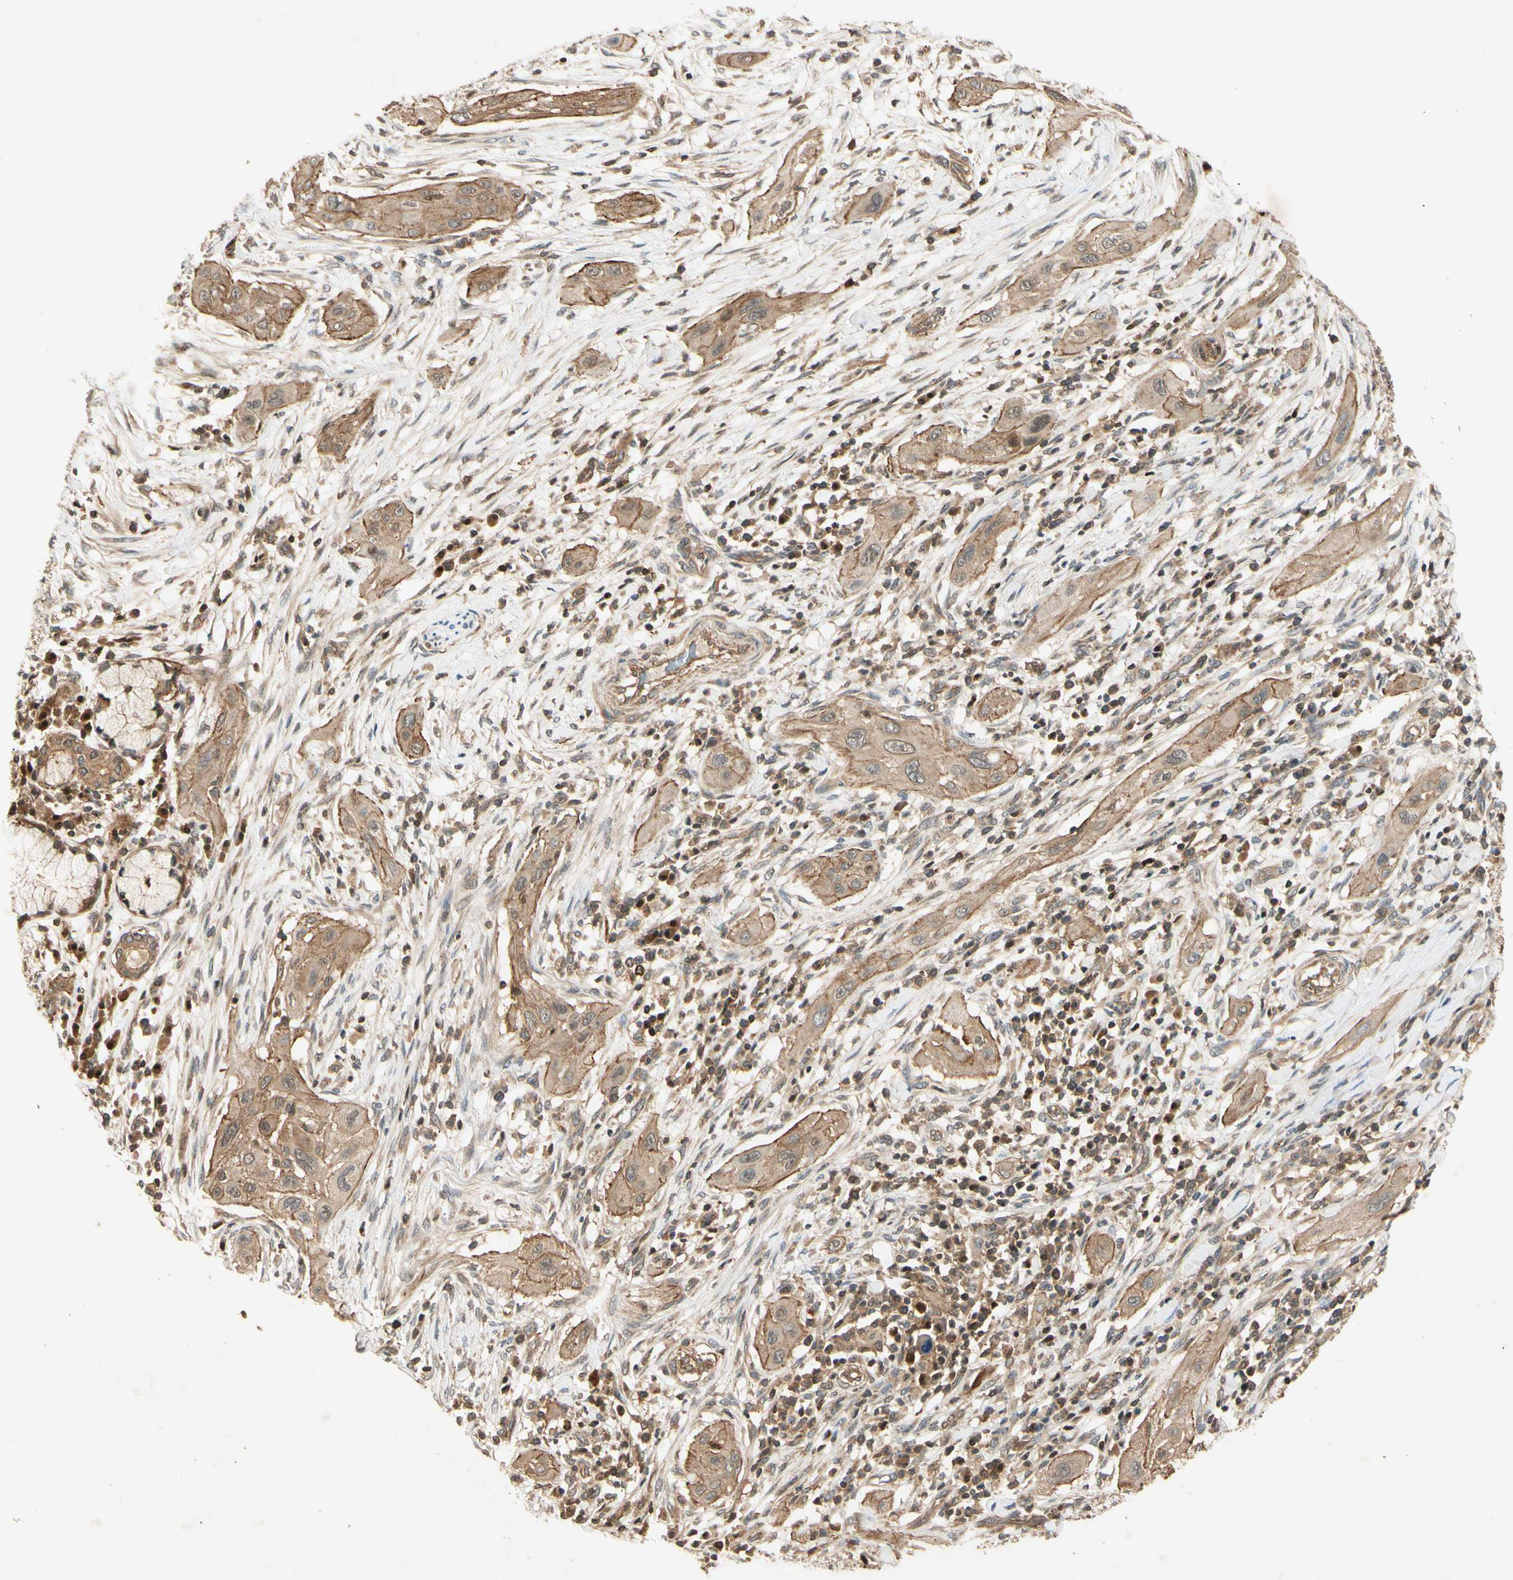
{"staining": {"intensity": "moderate", "quantity": ">75%", "location": "cytoplasmic/membranous"}, "tissue": "lung cancer", "cell_type": "Tumor cells", "image_type": "cancer", "snomed": [{"axis": "morphology", "description": "Squamous cell carcinoma, NOS"}, {"axis": "topography", "description": "Lung"}], "caption": "This is an image of immunohistochemistry staining of lung cancer, which shows moderate staining in the cytoplasmic/membranous of tumor cells.", "gene": "EPHA8", "patient": {"sex": "female", "age": 47}}